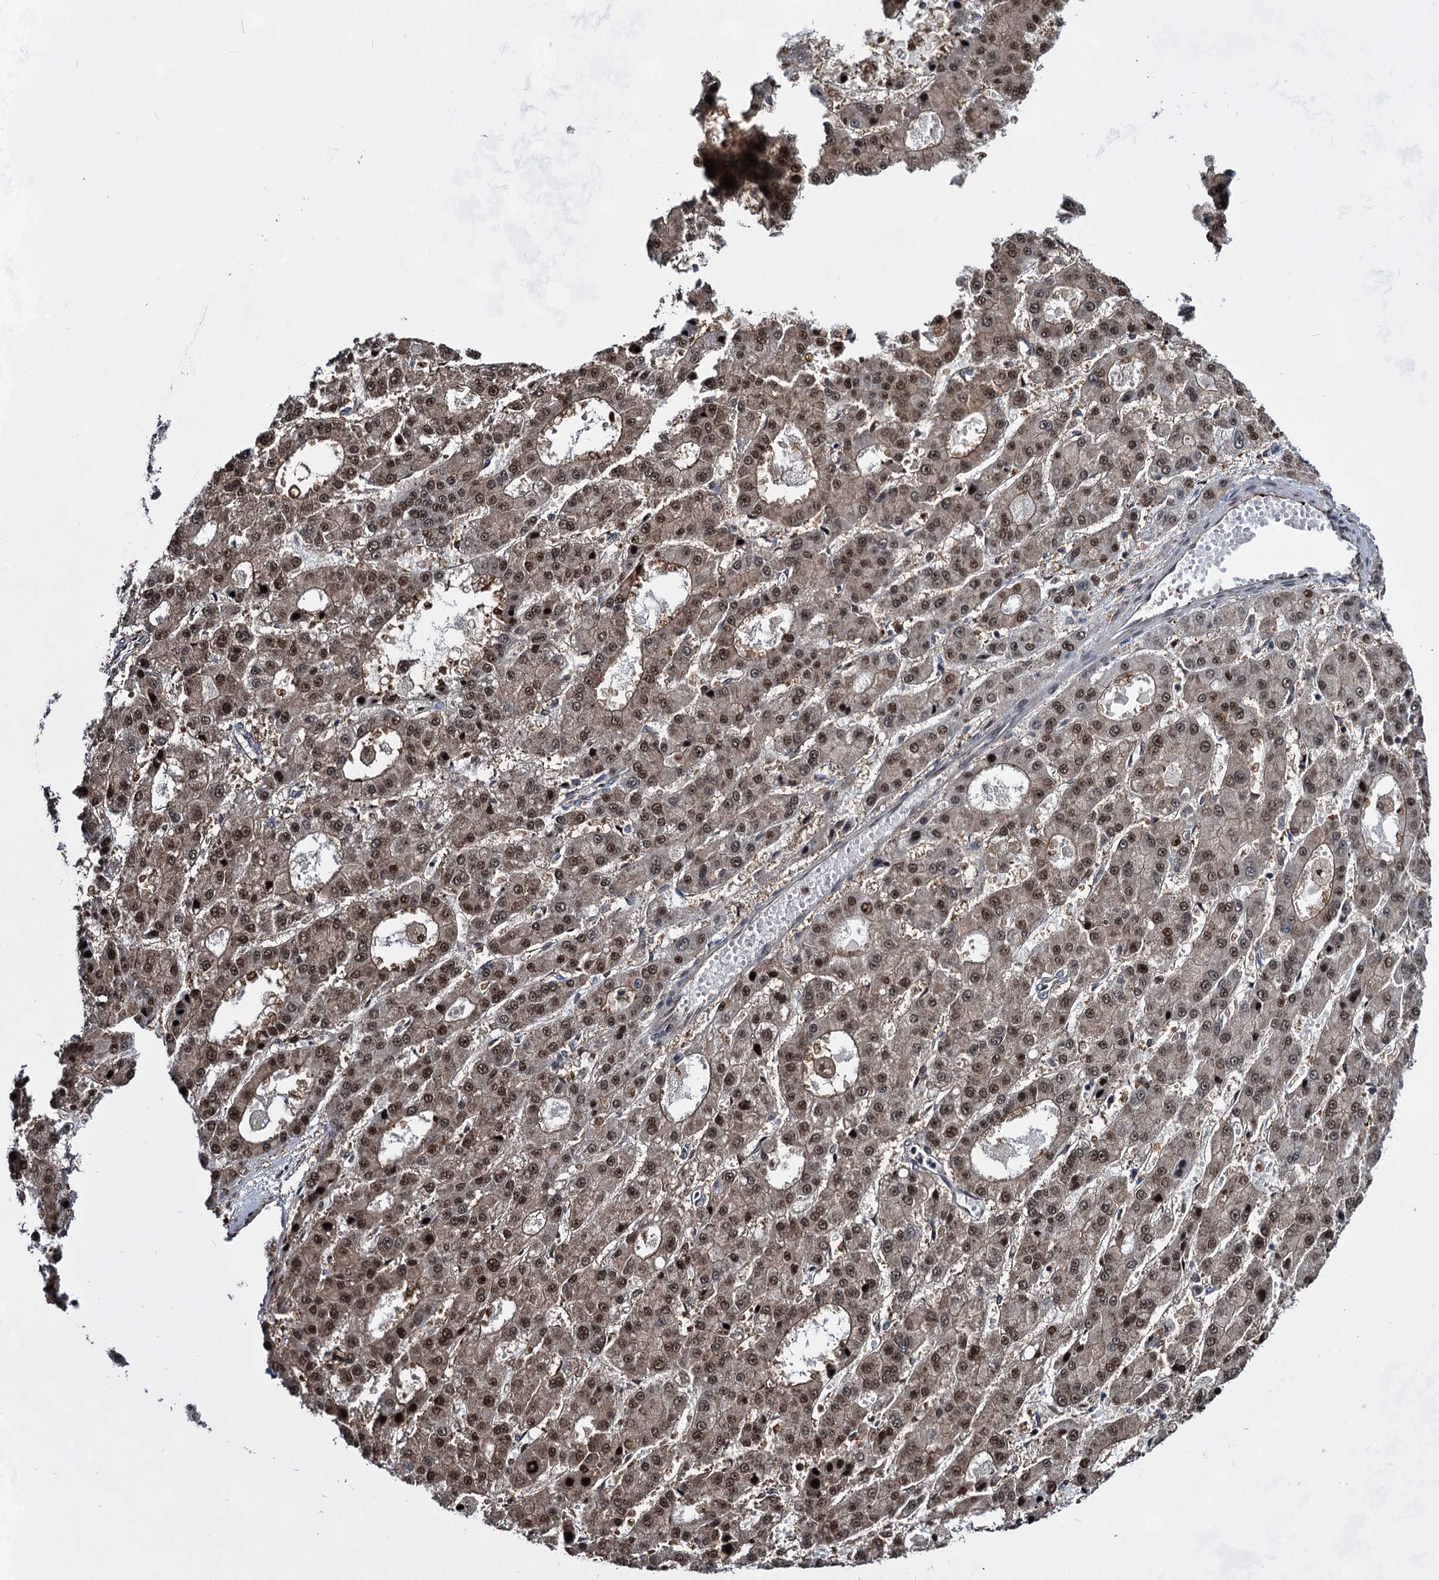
{"staining": {"intensity": "moderate", "quantity": ">75%", "location": "nuclear"}, "tissue": "liver cancer", "cell_type": "Tumor cells", "image_type": "cancer", "snomed": [{"axis": "morphology", "description": "Carcinoma, Hepatocellular, NOS"}, {"axis": "topography", "description": "Liver"}], "caption": "Immunohistochemistry (IHC) image of human hepatocellular carcinoma (liver) stained for a protein (brown), which demonstrates medium levels of moderate nuclear staining in about >75% of tumor cells.", "gene": "GPBP1", "patient": {"sex": "male", "age": 70}}